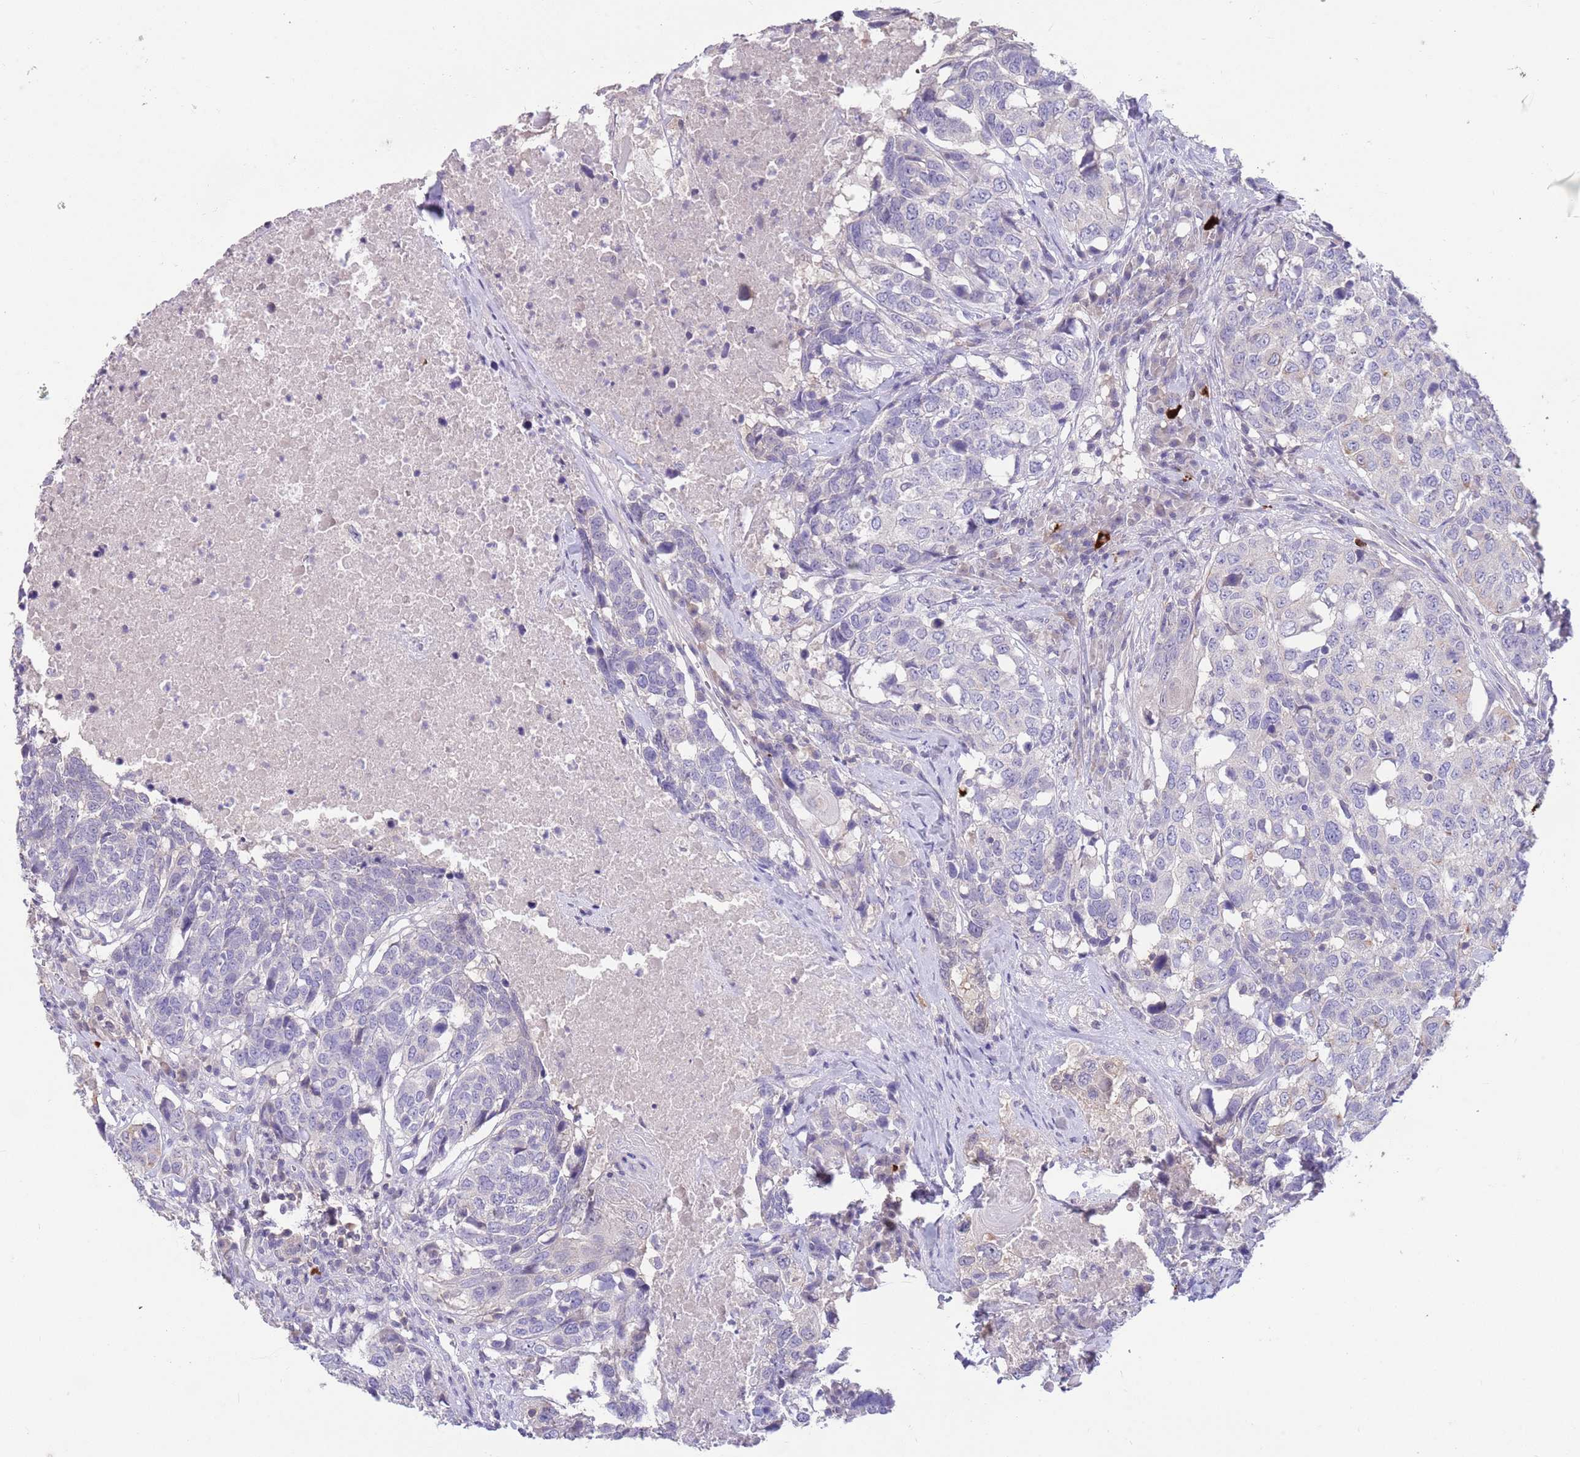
{"staining": {"intensity": "negative", "quantity": "none", "location": "none"}, "tissue": "head and neck cancer", "cell_type": "Tumor cells", "image_type": "cancer", "snomed": [{"axis": "morphology", "description": "Squamous cell carcinoma, NOS"}, {"axis": "topography", "description": "Head-Neck"}], "caption": "Tumor cells are negative for protein expression in human head and neck cancer.", "gene": "ZNF14", "patient": {"sex": "male", "age": 66}}